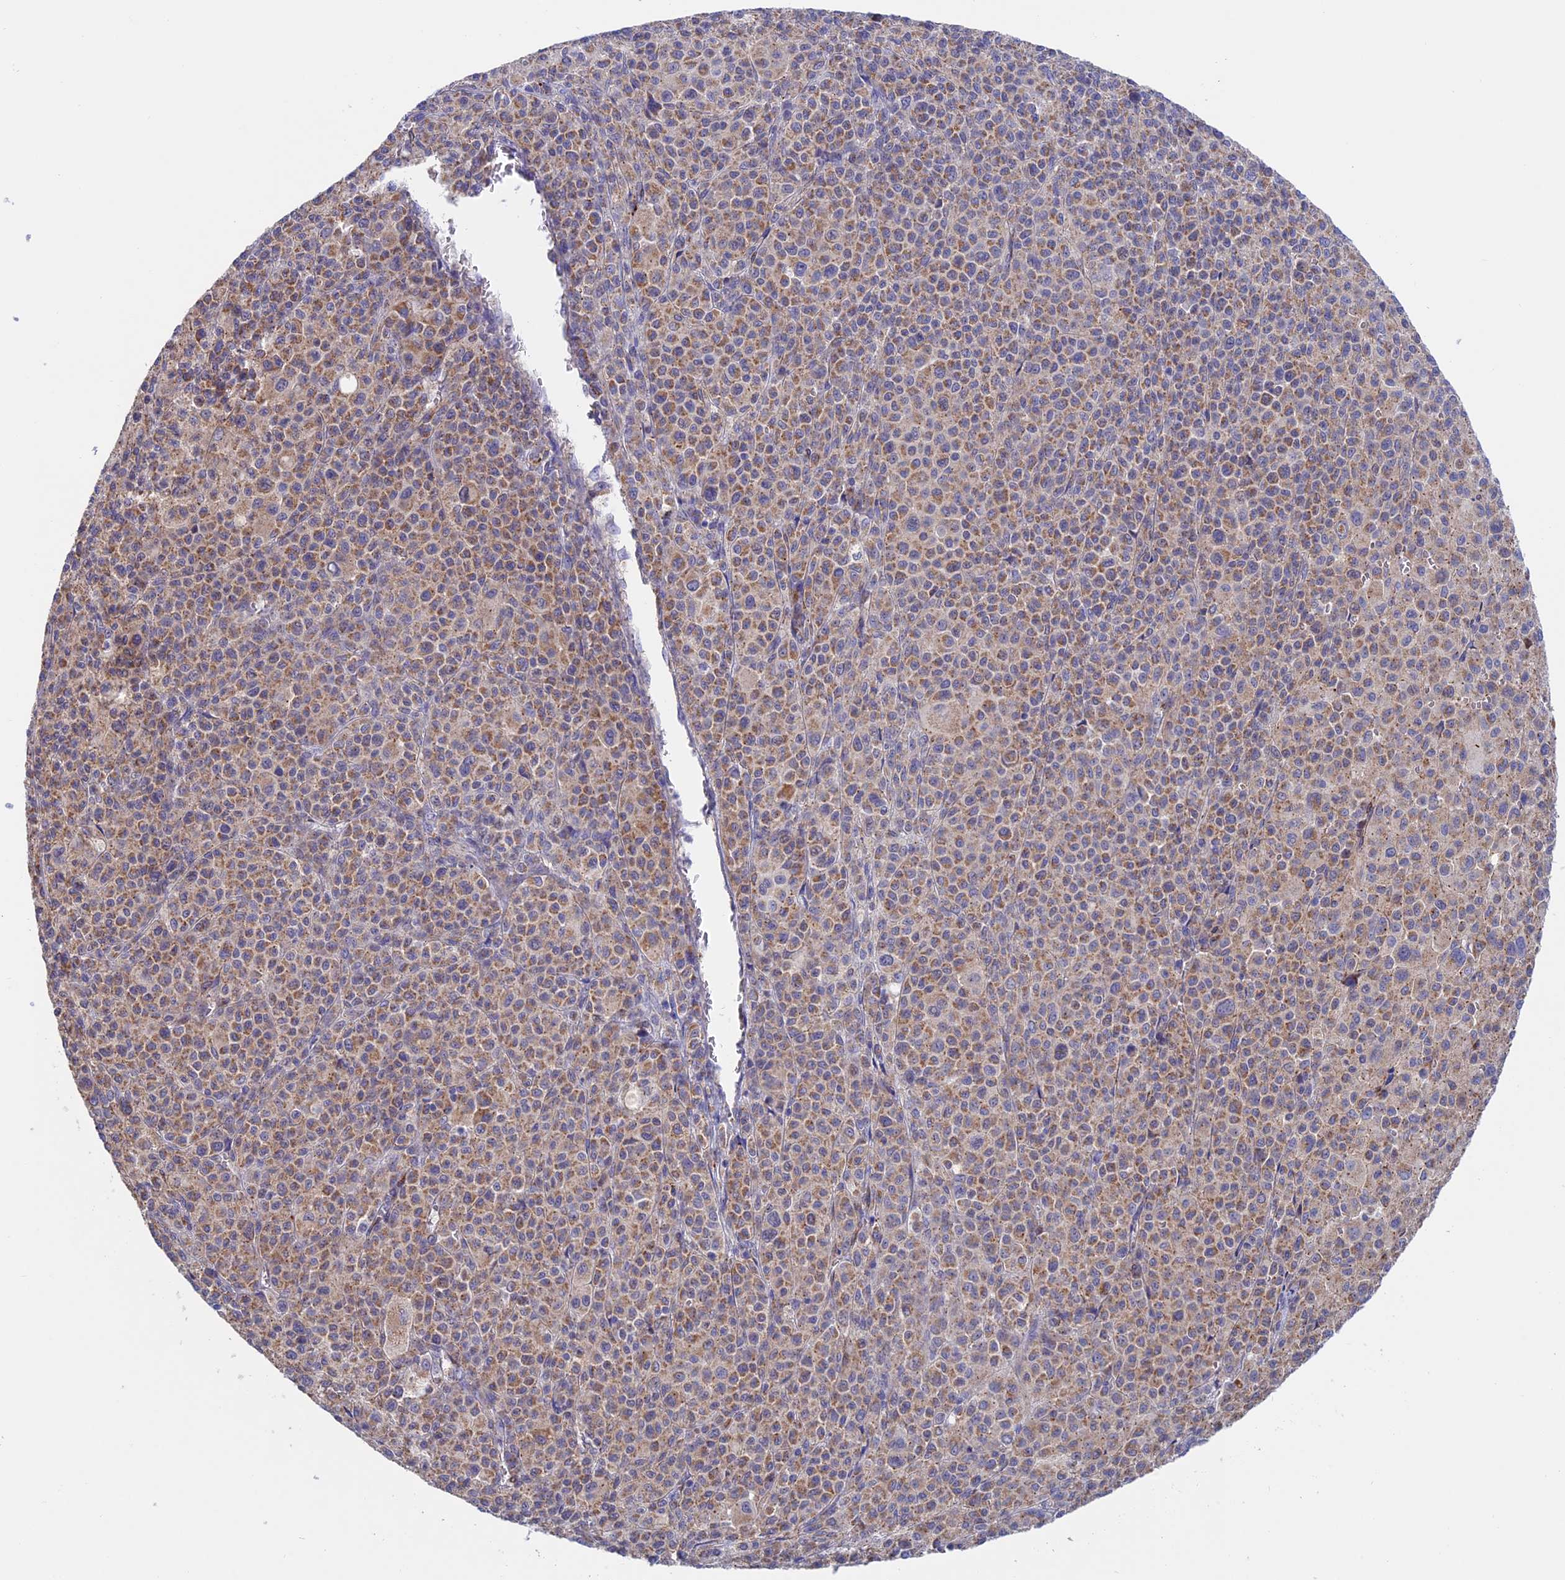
{"staining": {"intensity": "moderate", "quantity": ">75%", "location": "cytoplasmic/membranous"}, "tissue": "melanoma", "cell_type": "Tumor cells", "image_type": "cancer", "snomed": [{"axis": "morphology", "description": "Malignant melanoma, Metastatic site"}, {"axis": "topography", "description": "Skin"}], "caption": "A brown stain shows moderate cytoplasmic/membranous expression of a protein in melanoma tumor cells. The staining was performed using DAB to visualize the protein expression in brown, while the nuclei were stained in blue with hematoxylin (Magnification: 20x).", "gene": "ETFDH", "patient": {"sex": "female", "age": 74}}